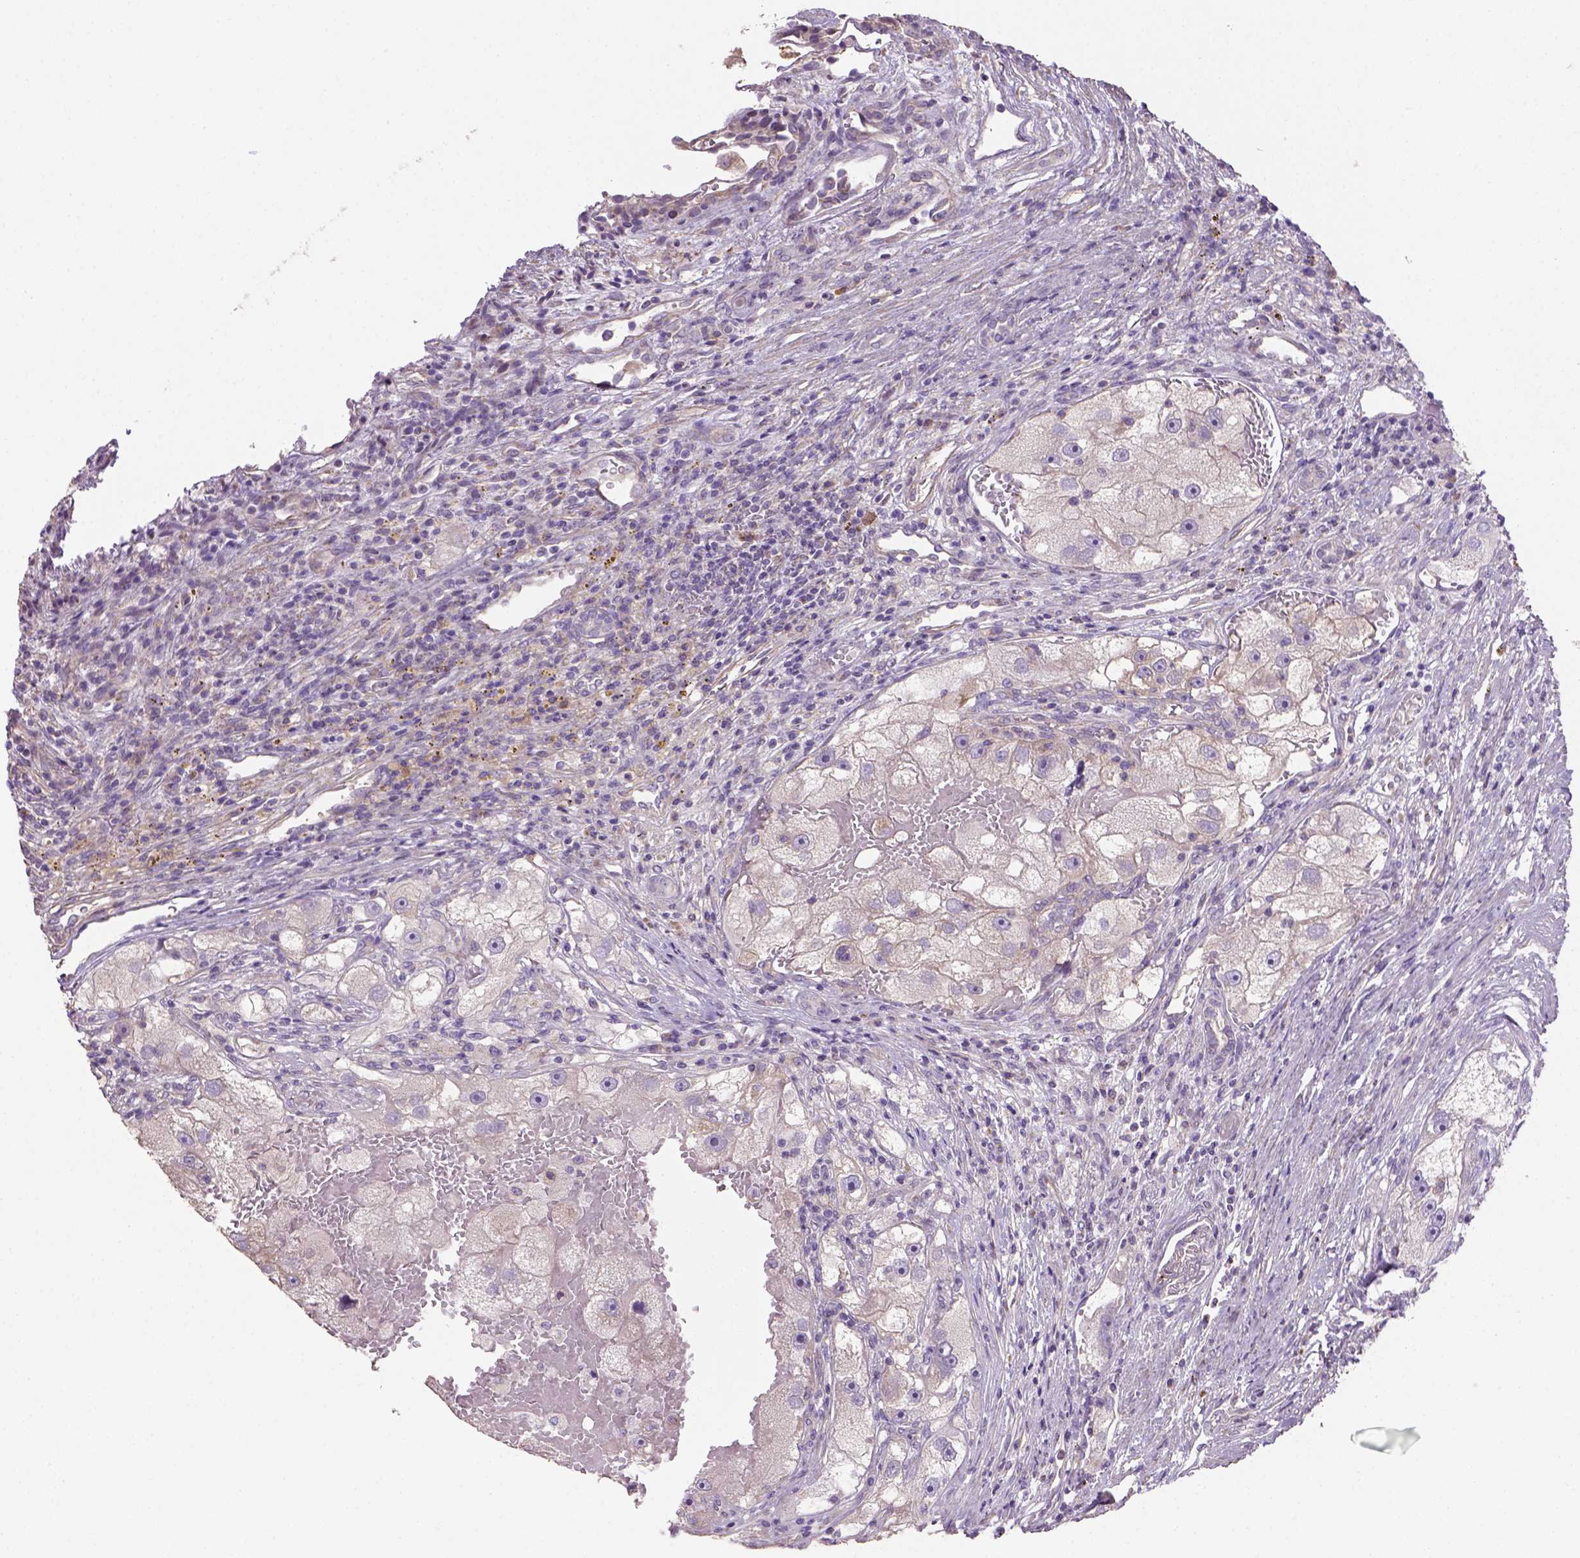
{"staining": {"intensity": "negative", "quantity": "none", "location": "none"}, "tissue": "renal cancer", "cell_type": "Tumor cells", "image_type": "cancer", "snomed": [{"axis": "morphology", "description": "Adenocarcinoma, NOS"}, {"axis": "topography", "description": "Kidney"}], "caption": "High power microscopy histopathology image of an immunohistochemistry (IHC) histopathology image of renal cancer, revealing no significant positivity in tumor cells.", "gene": "HTRA1", "patient": {"sex": "male", "age": 63}}